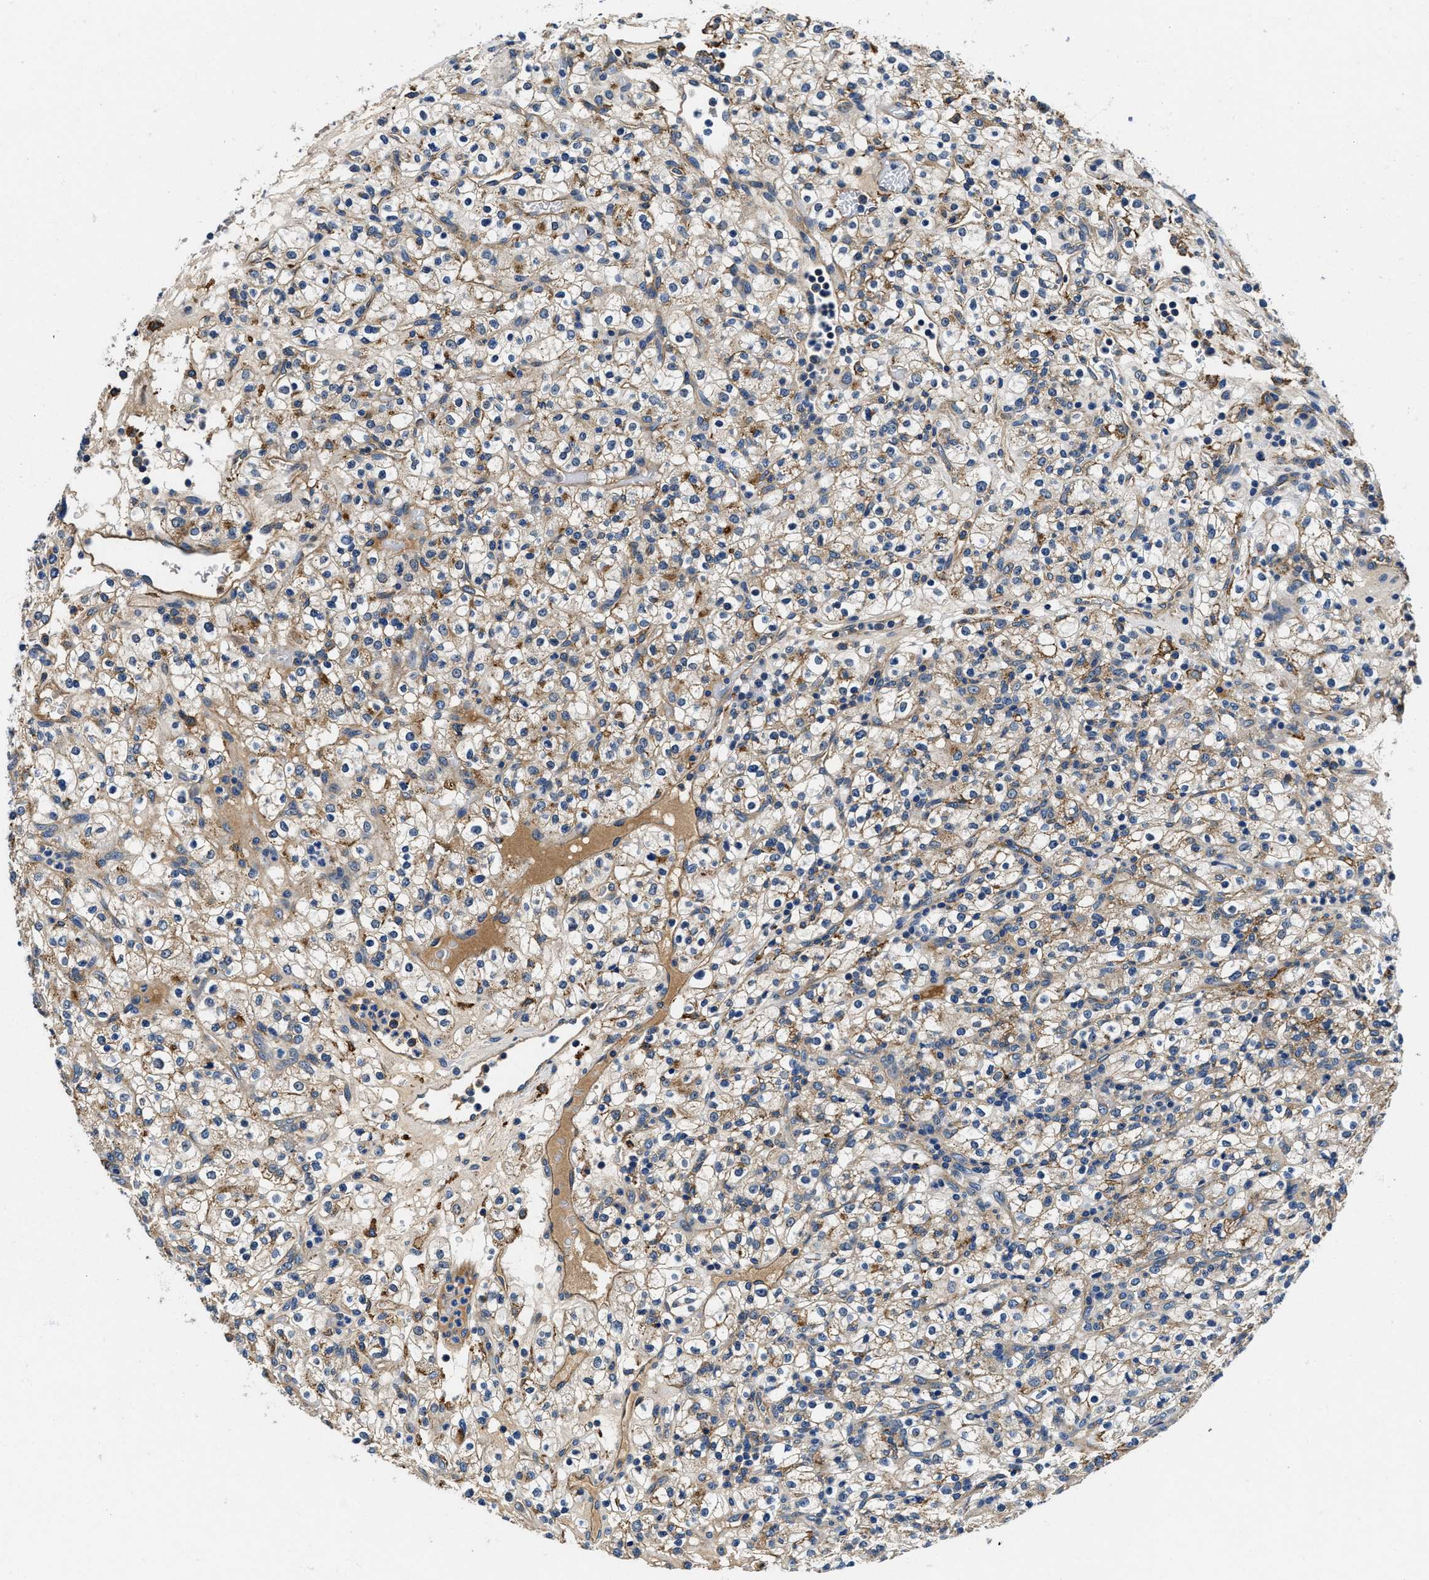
{"staining": {"intensity": "moderate", "quantity": "25%-75%", "location": "cytoplasmic/membranous"}, "tissue": "renal cancer", "cell_type": "Tumor cells", "image_type": "cancer", "snomed": [{"axis": "morphology", "description": "Normal tissue, NOS"}, {"axis": "morphology", "description": "Adenocarcinoma, NOS"}, {"axis": "topography", "description": "Kidney"}], "caption": "Immunohistochemistry of human renal adenocarcinoma shows medium levels of moderate cytoplasmic/membranous positivity in about 25%-75% of tumor cells. The protein of interest is shown in brown color, while the nuclei are stained blue.", "gene": "ZFAND3", "patient": {"sex": "female", "age": 72}}